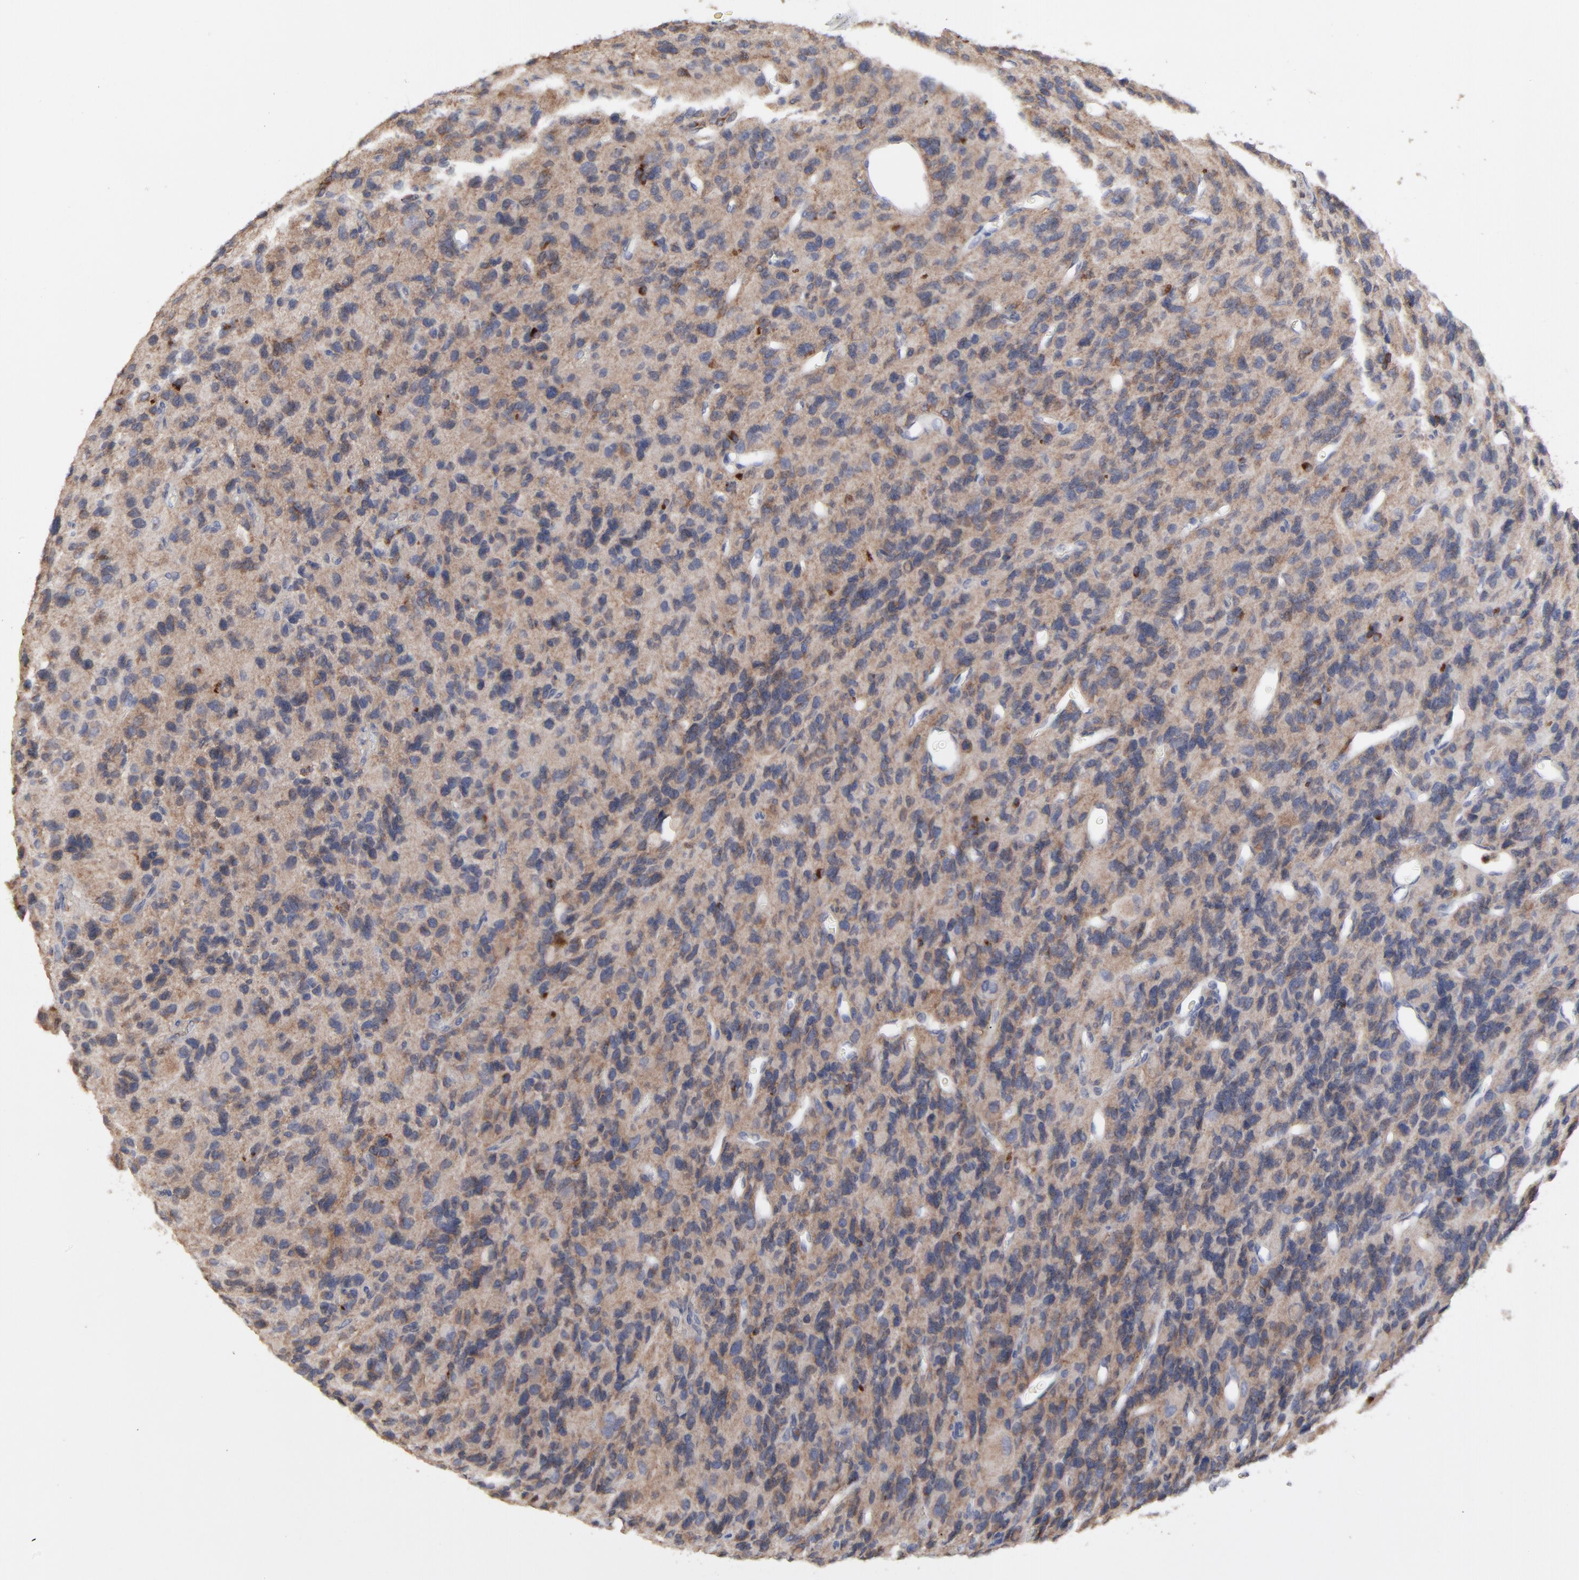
{"staining": {"intensity": "moderate", "quantity": "25%-75%", "location": "cytoplasmic/membranous"}, "tissue": "glioma", "cell_type": "Tumor cells", "image_type": "cancer", "snomed": [{"axis": "morphology", "description": "Glioma, malignant, High grade"}, {"axis": "topography", "description": "Brain"}], "caption": "High-power microscopy captured an IHC photomicrograph of glioma, revealing moderate cytoplasmic/membranous staining in approximately 25%-75% of tumor cells.", "gene": "RAB9A", "patient": {"sex": "male", "age": 77}}